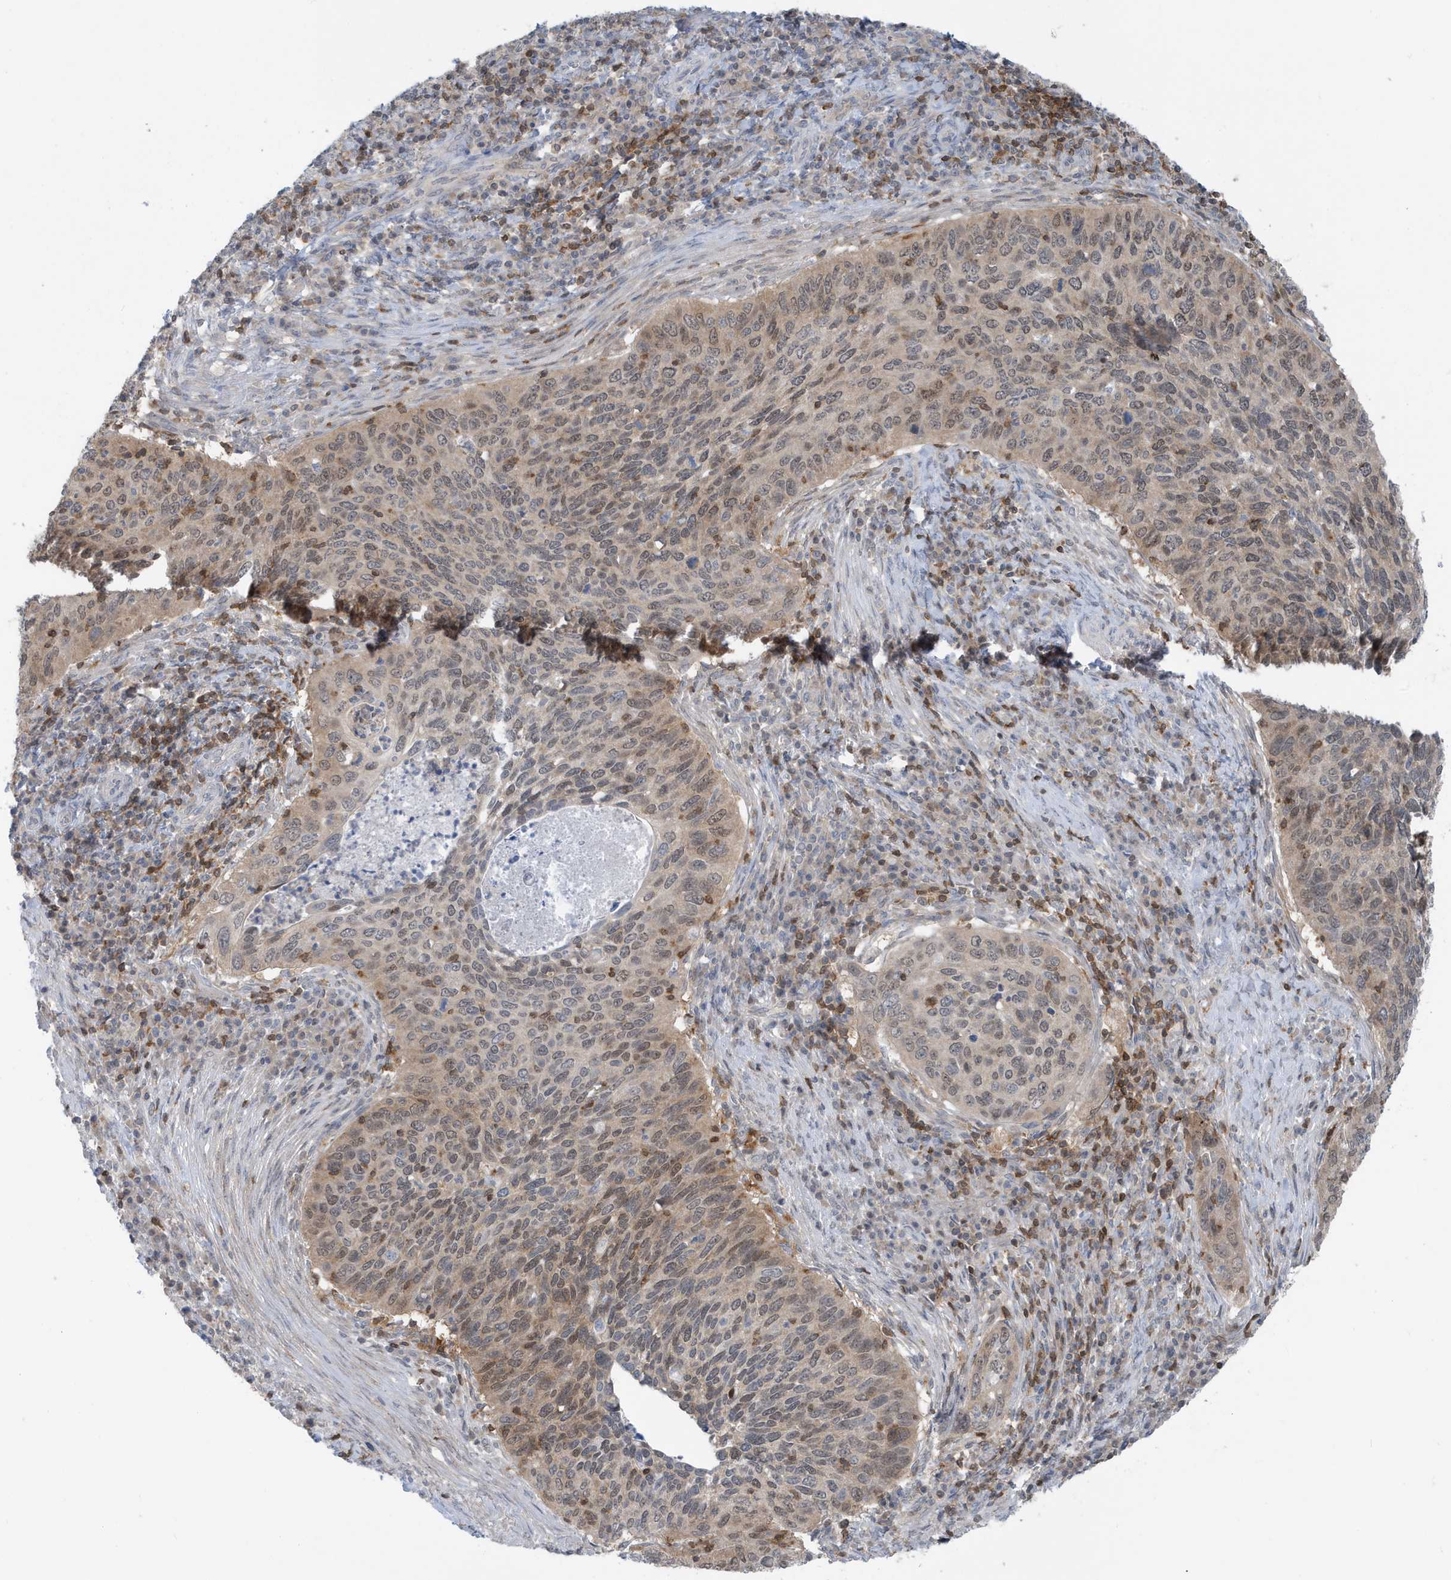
{"staining": {"intensity": "weak", "quantity": "25%-75%", "location": "cytoplasmic/membranous,nuclear"}, "tissue": "cervical cancer", "cell_type": "Tumor cells", "image_type": "cancer", "snomed": [{"axis": "morphology", "description": "Squamous cell carcinoma, NOS"}, {"axis": "topography", "description": "Cervix"}], "caption": "The histopathology image reveals staining of cervical squamous cell carcinoma, revealing weak cytoplasmic/membranous and nuclear protein staining (brown color) within tumor cells.", "gene": "OGA", "patient": {"sex": "female", "age": 38}}